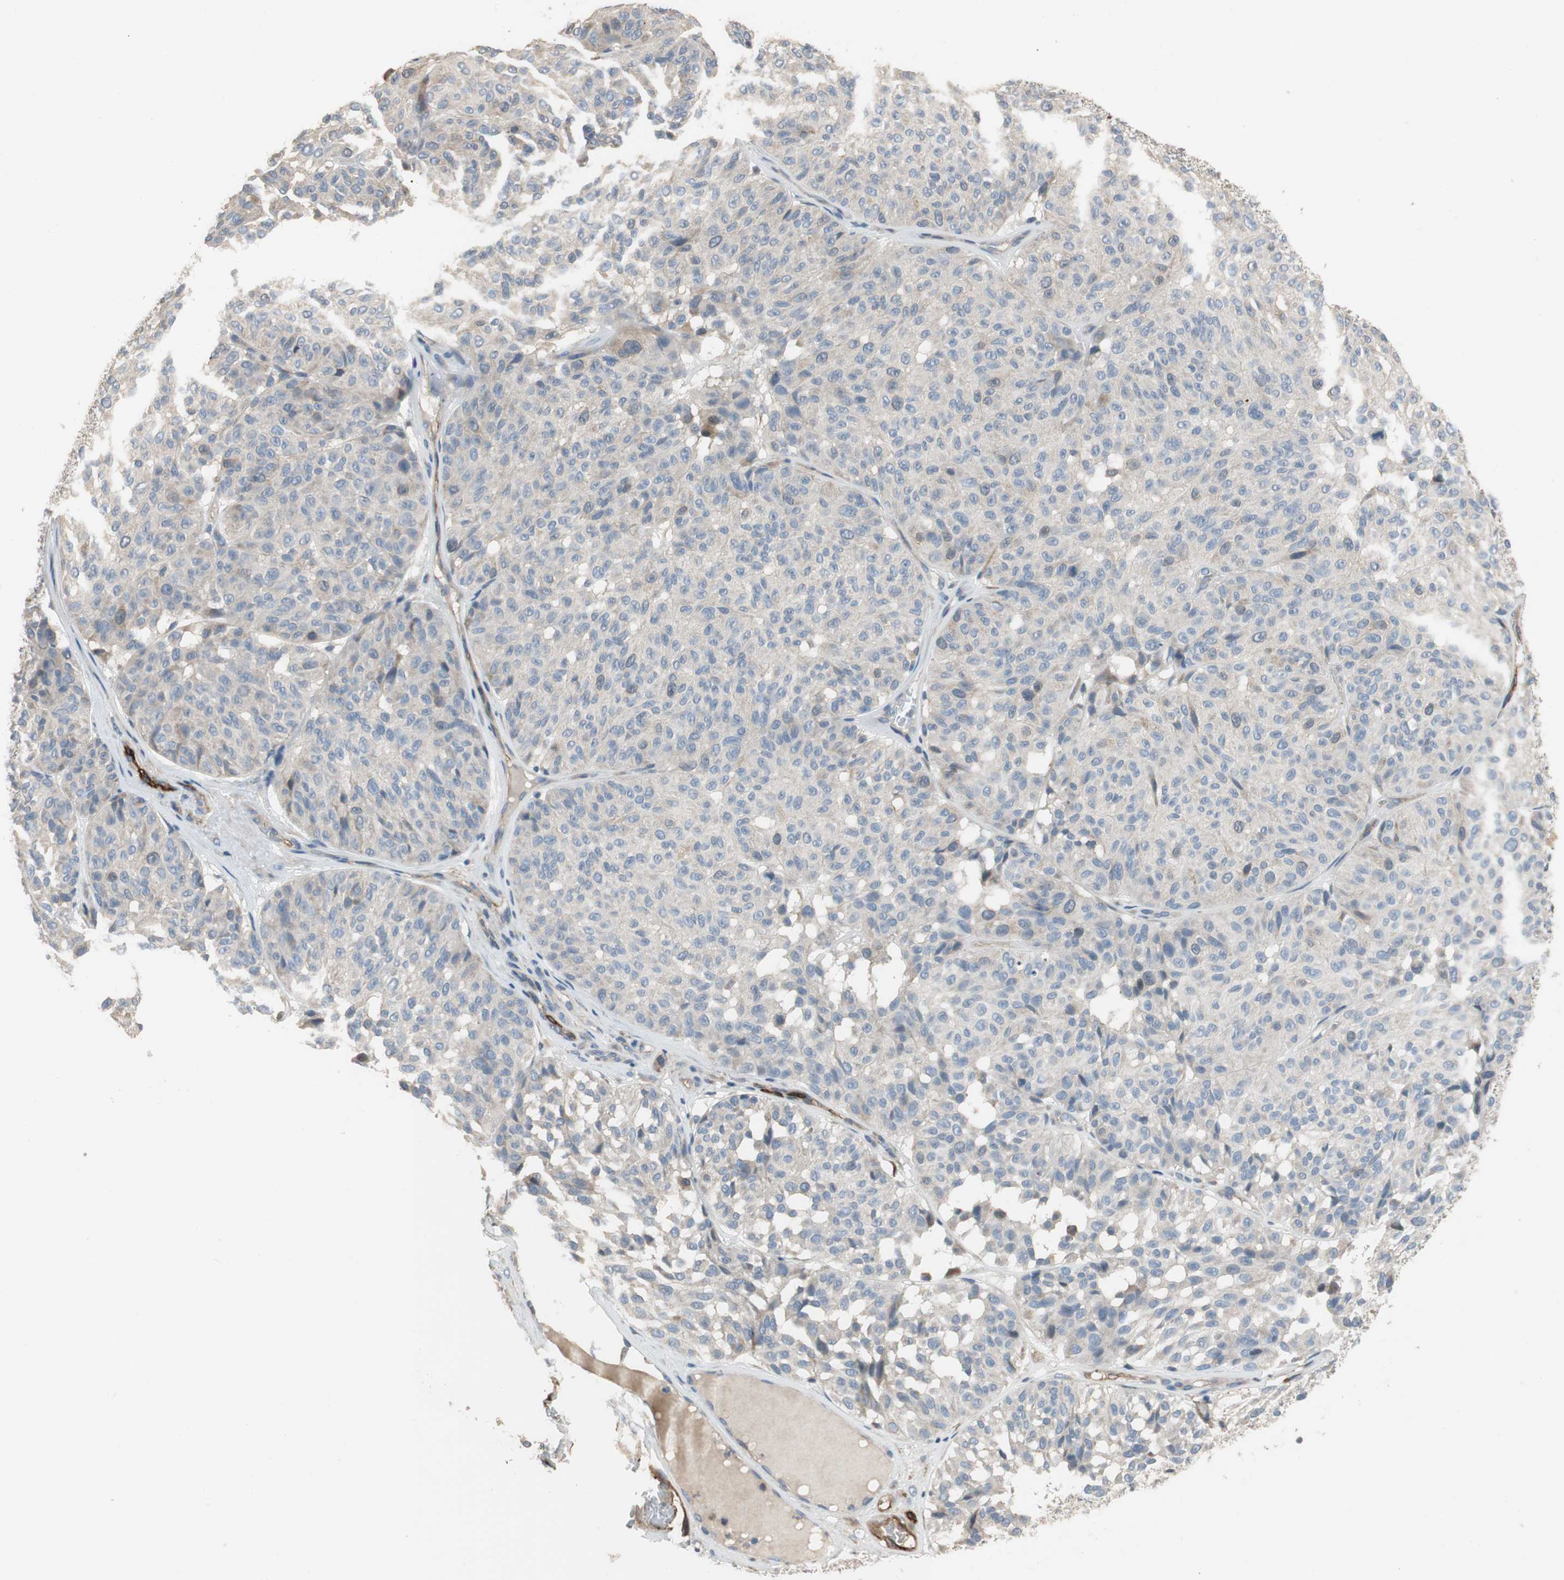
{"staining": {"intensity": "negative", "quantity": "none", "location": "none"}, "tissue": "melanoma", "cell_type": "Tumor cells", "image_type": "cancer", "snomed": [{"axis": "morphology", "description": "Malignant melanoma, NOS"}, {"axis": "topography", "description": "Skin"}], "caption": "Melanoma was stained to show a protein in brown. There is no significant positivity in tumor cells.", "gene": "ALPL", "patient": {"sex": "female", "age": 46}}